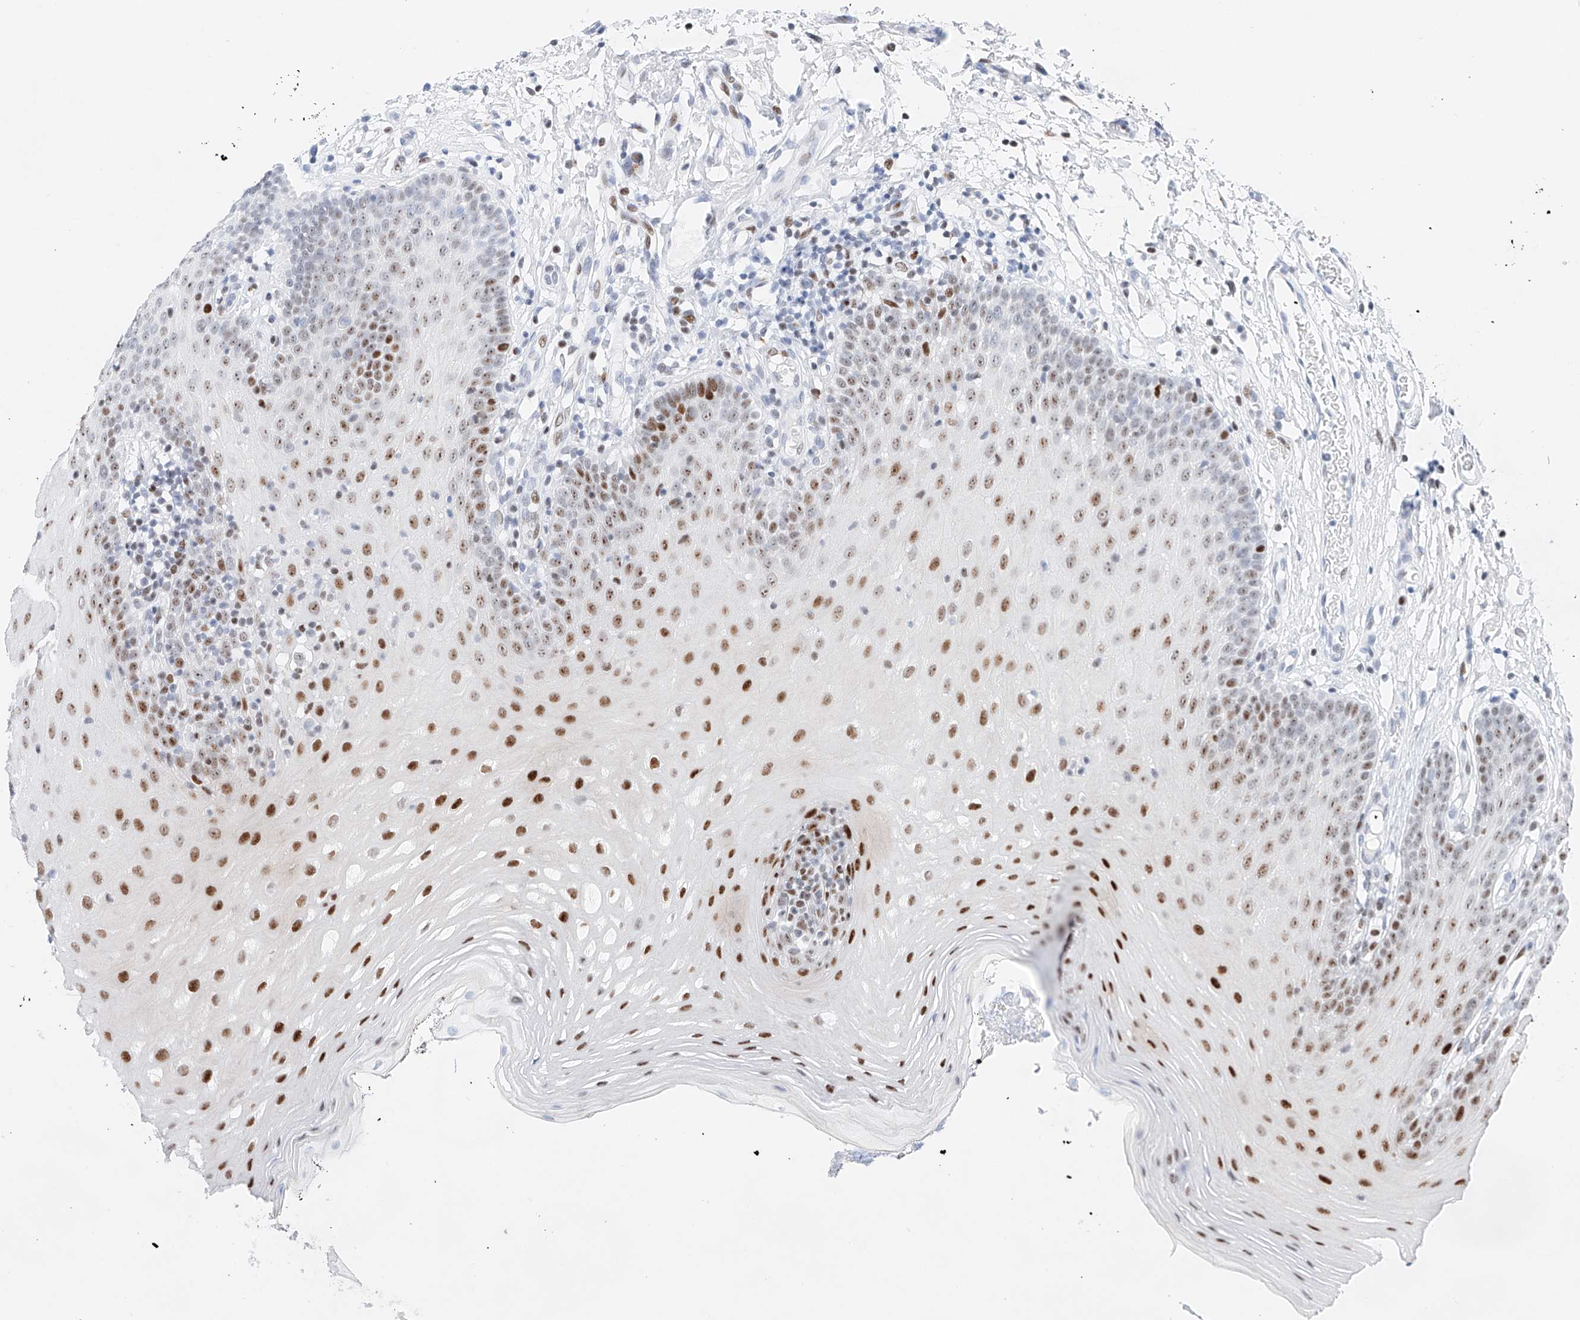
{"staining": {"intensity": "moderate", "quantity": ">75%", "location": "nuclear"}, "tissue": "oral mucosa", "cell_type": "Squamous epithelial cells", "image_type": "normal", "snomed": [{"axis": "morphology", "description": "Normal tissue, NOS"}, {"axis": "topography", "description": "Oral tissue"}], "caption": "Protein staining of unremarkable oral mucosa exhibits moderate nuclear expression in about >75% of squamous epithelial cells.", "gene": "NT5C3B", "patient": {"sex": "male", "age": 74}}